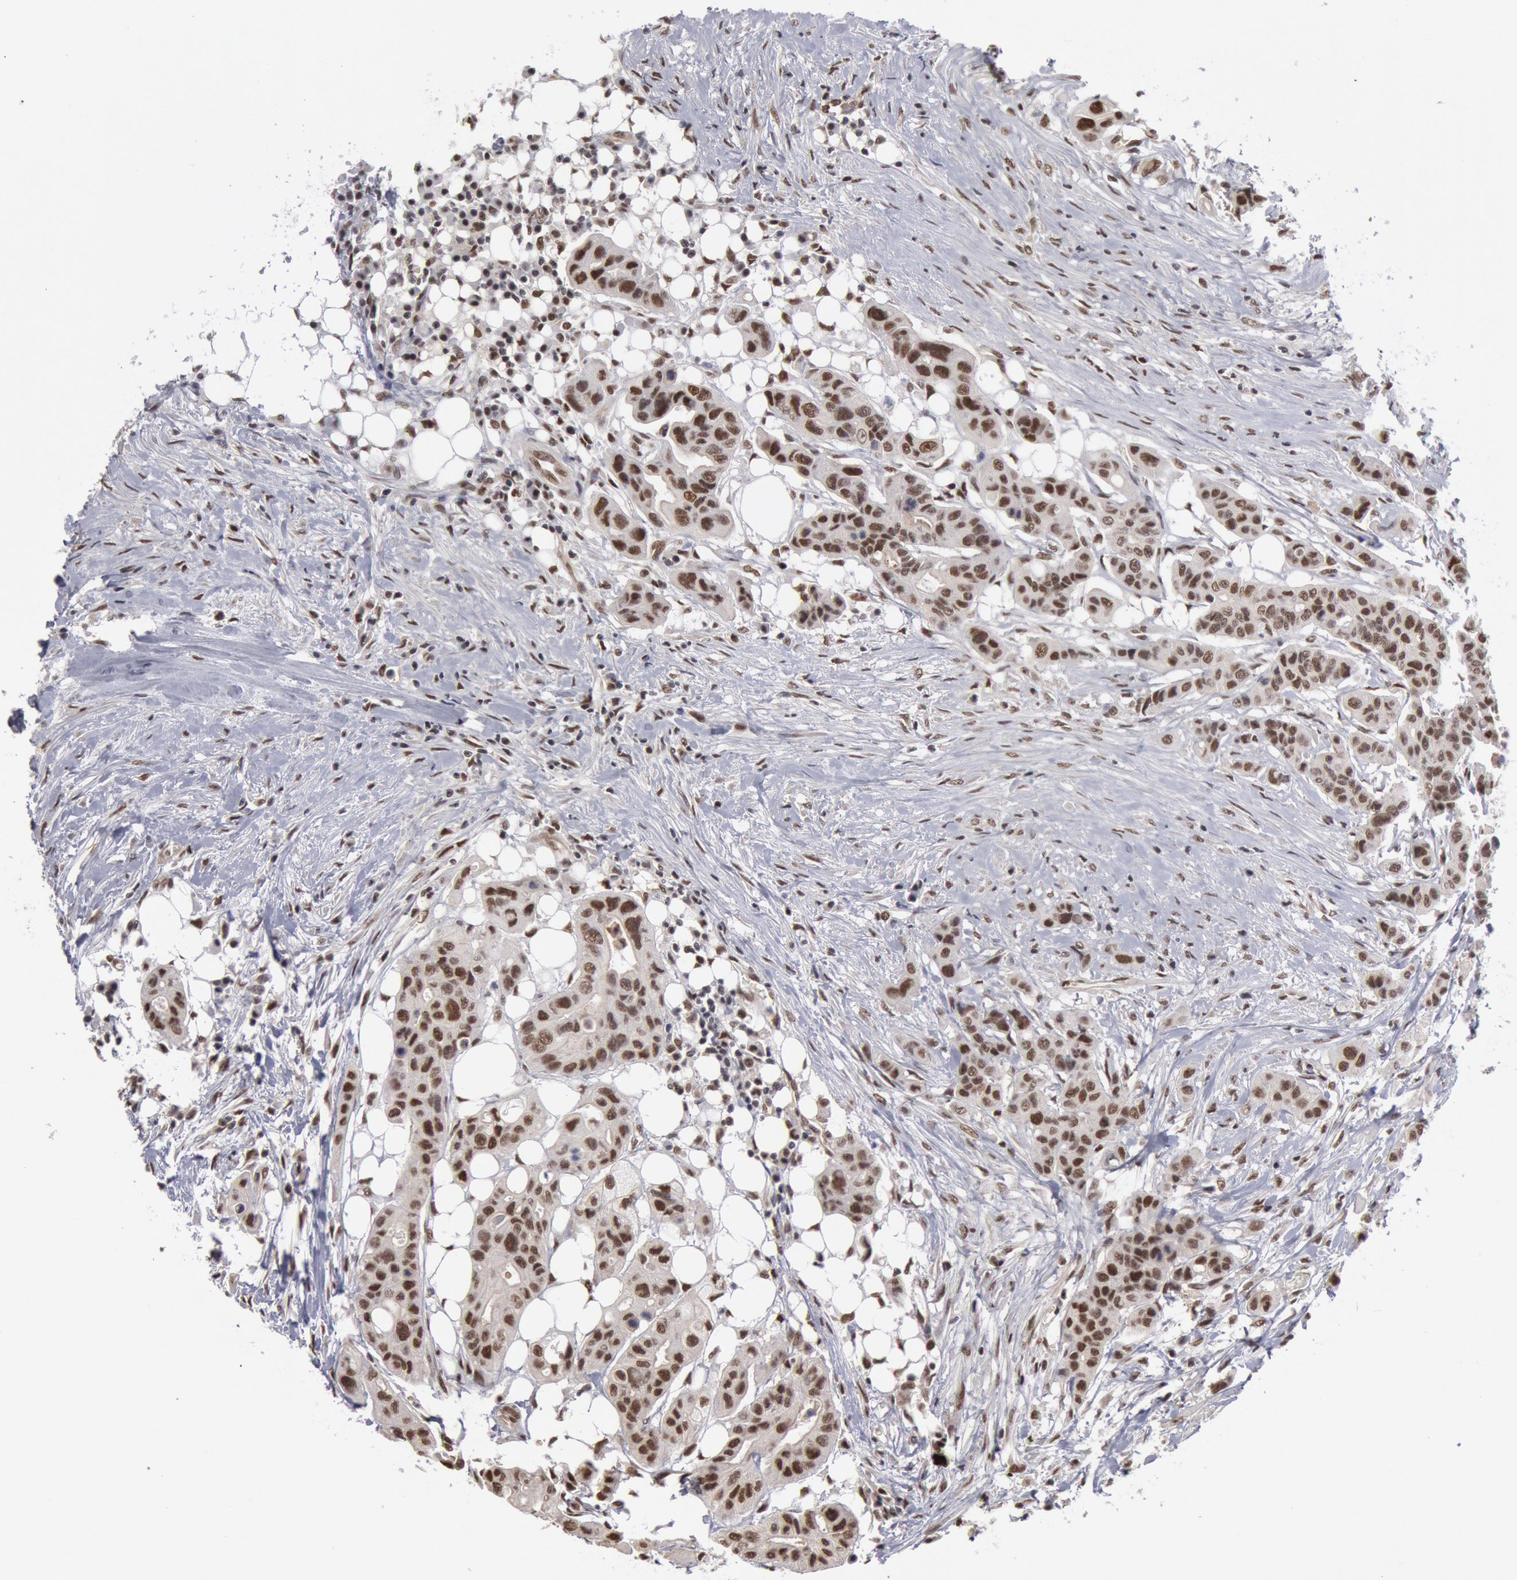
{"staining": {"intensity": "strong", "quantity": ">75%", "location": "nuclear"}, "tissue": "colorectal cancer", "cell_type": "Tumor cells", "image_type": "cancer", "snomed": [{"axis": "morphology", "description": "Adenocarcinoma, NOS"}, {"axis": "topography", "description": "Colon"}], "caption": "An IHC photomicrograph of neoplastic tissue is shown. Protein staining in brown shows strong nuclear positivity in colorectal adenocarcinoma within tumor cells.", "gene": "PPP4R3B", "patient": {"sex": "female", "age": 70}}